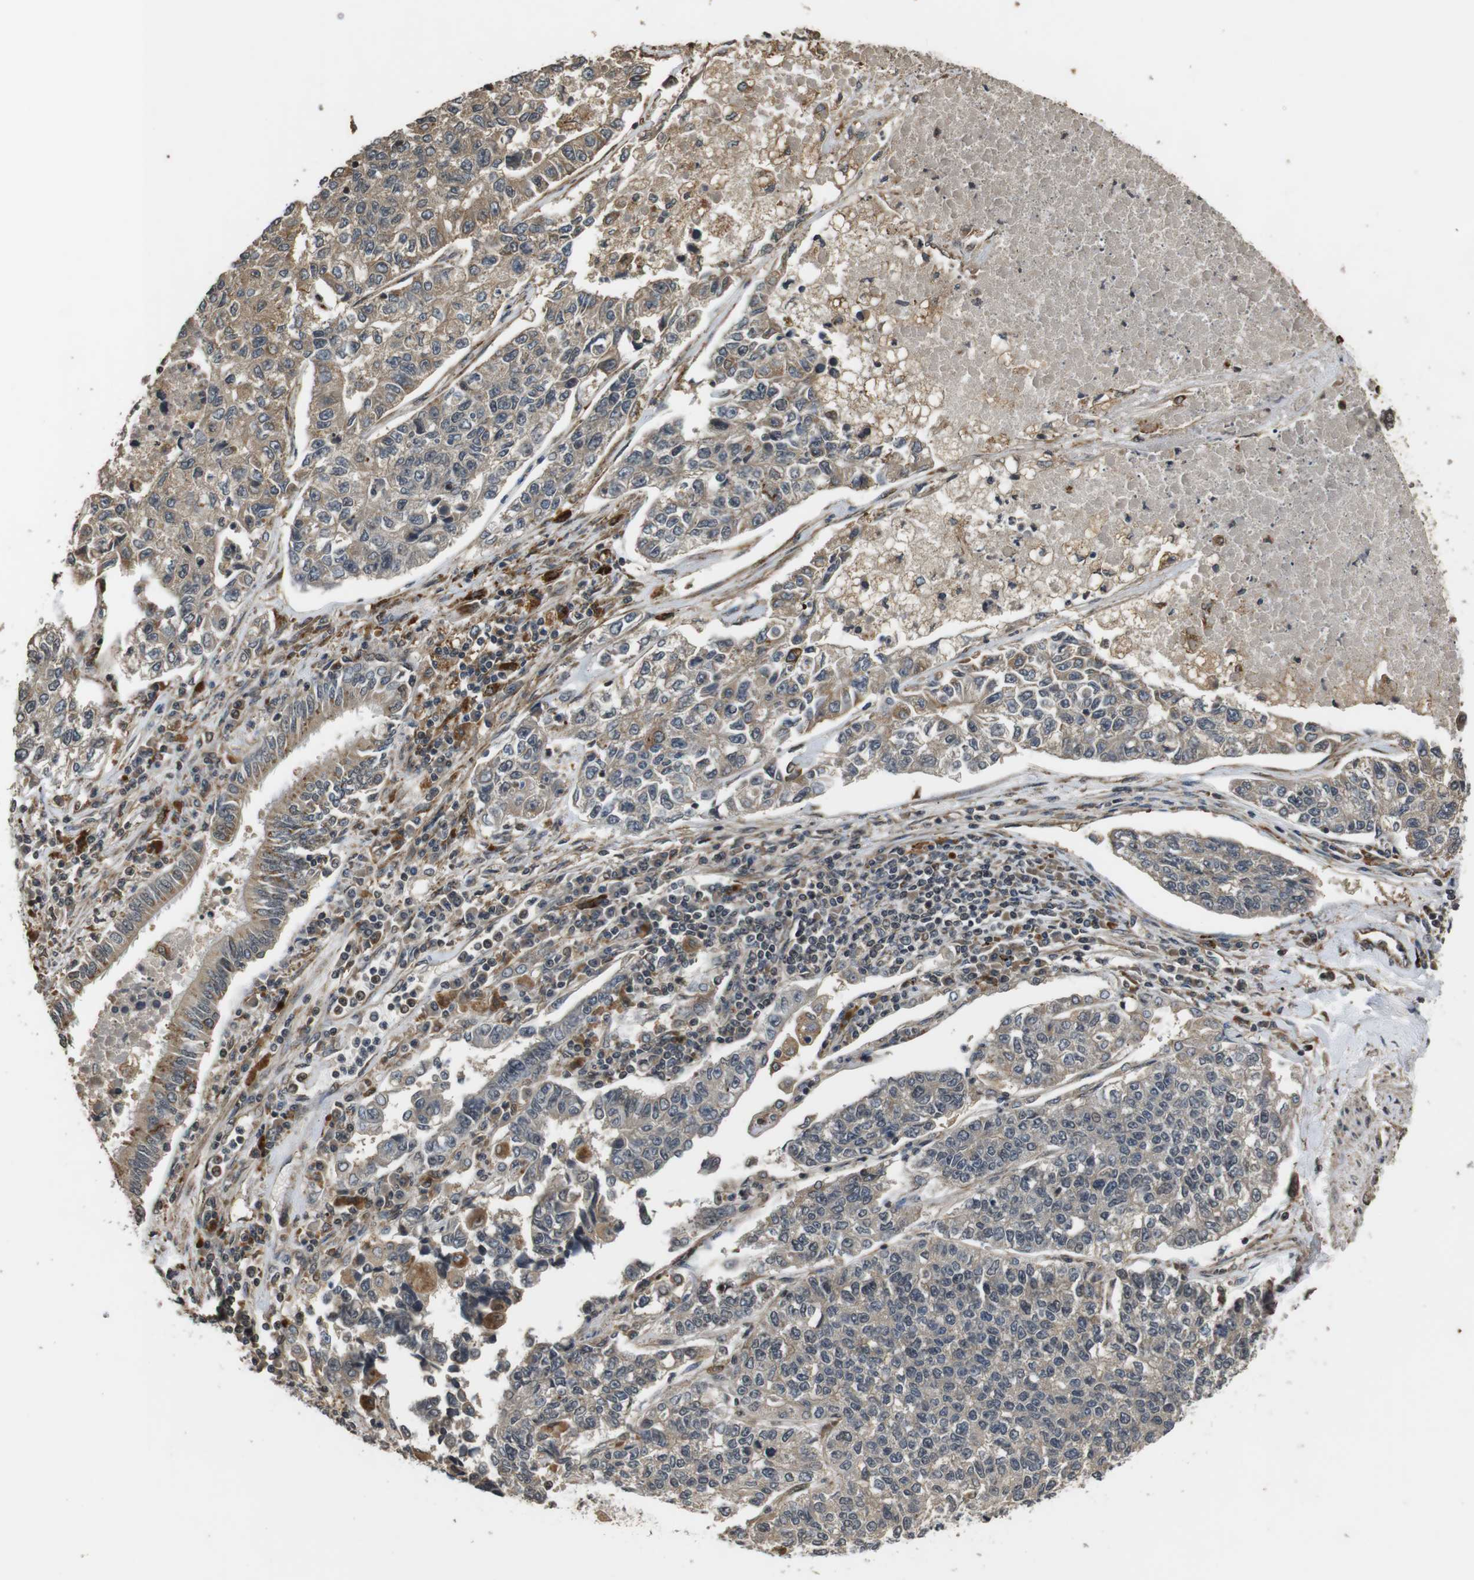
{"staining": {"intensity": "weak", "quantity": ">75%", "location": "cytoplasmic/membranous"}, "tissue": "lung cancer", "cell_type": "Tumor cells", "image_type": "cancer", "snomed": [{"axis": "morphology", "description": "Adenocarcinoma, NOS"}, {"axis": "topography", "description": "Lung"}], "caption": "This micrograph shows immunohistochemistry (IHC) staining of lung cancer (adenocarcinoma), with low weak cytoplasmic/membranous expression in about >75% of tumor cells.", "gene": "FZD10", "patient": {"sex": "male", "age": 49}}